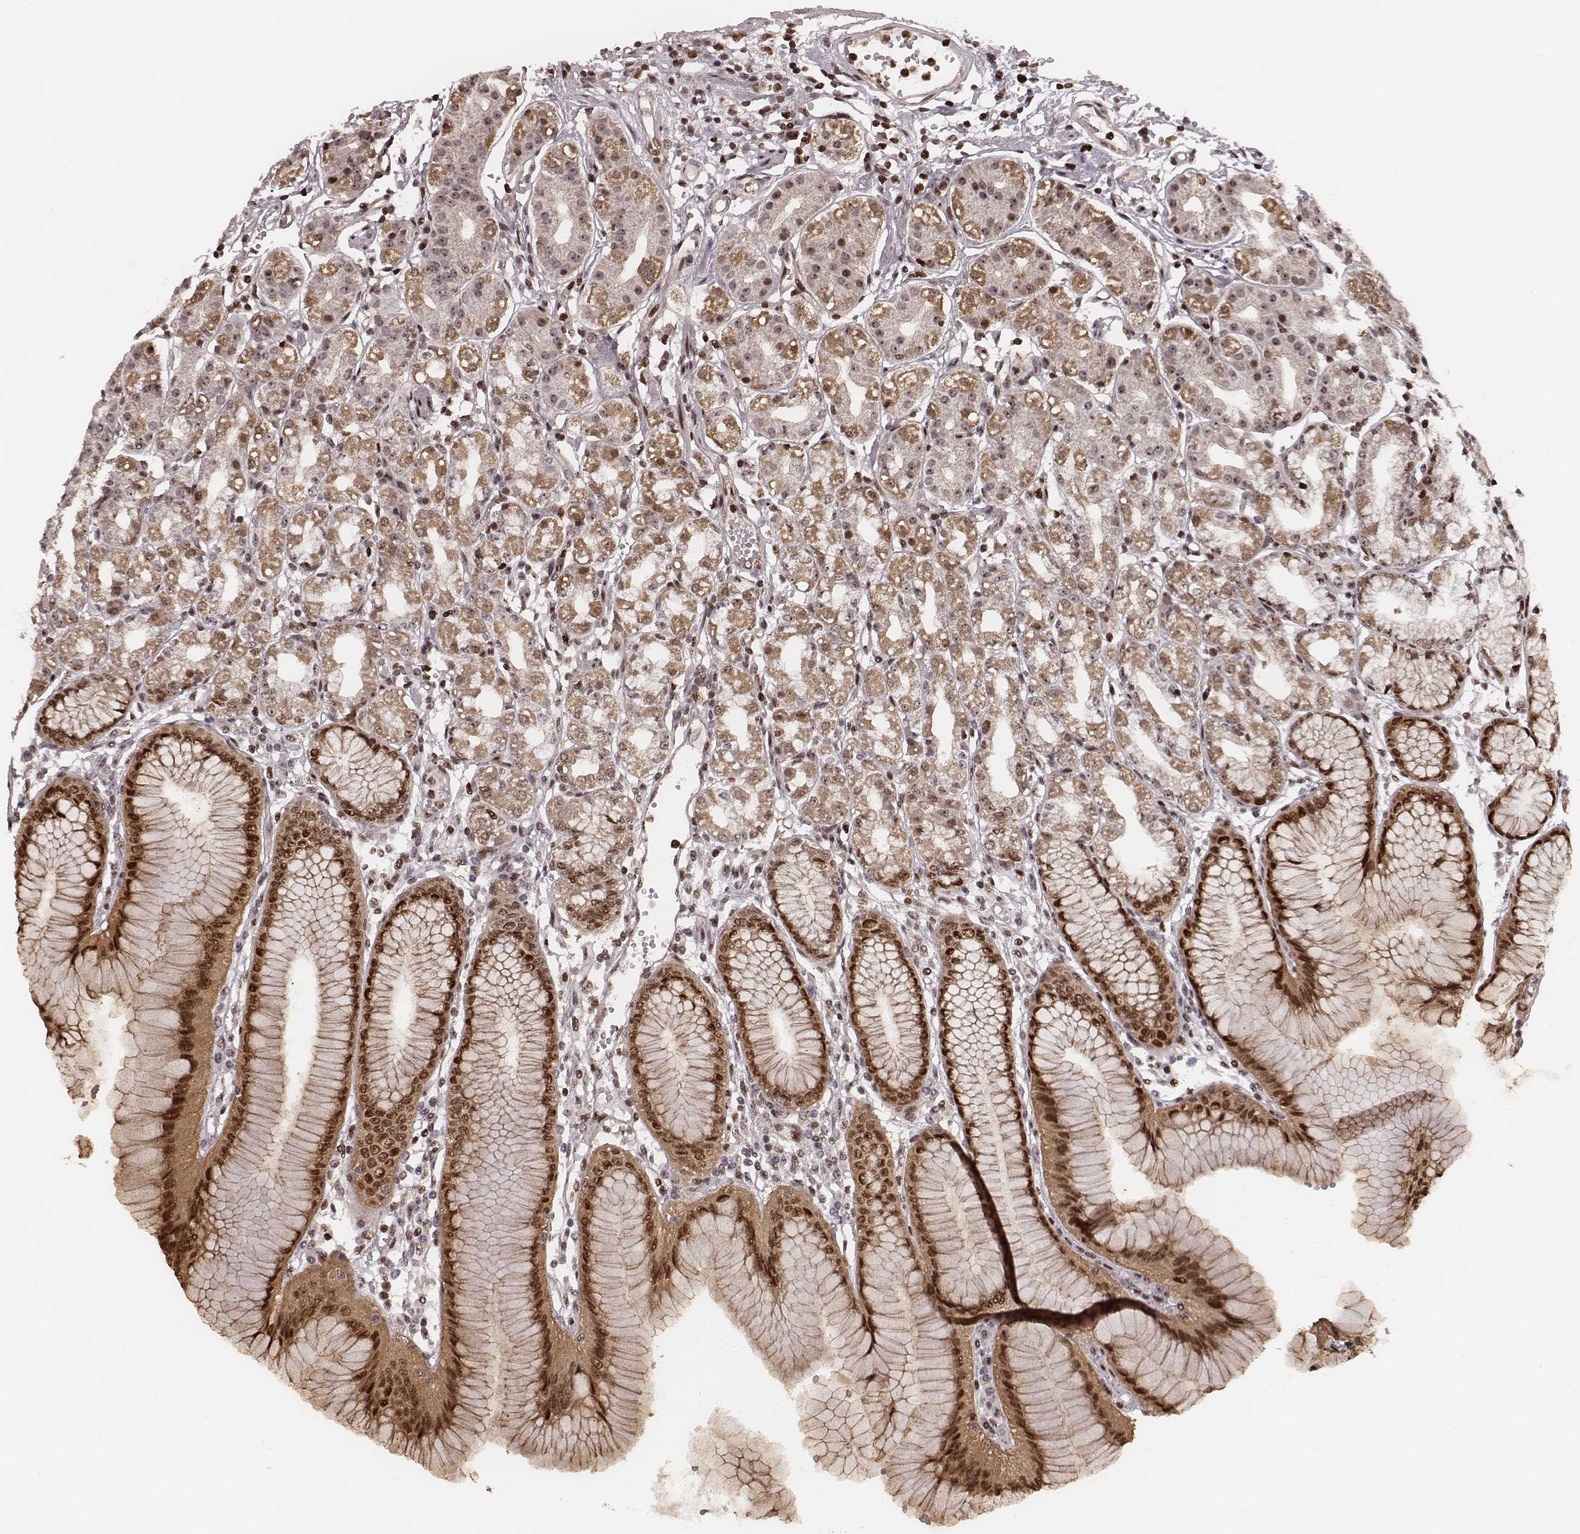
{"staining": {"intensity": "moderate", "quantity": ">75%", "location": "cytoplasmic/membranous,nuclear"}, "tissue": "stomach", "cell_type": "Glandular cells", "image_type": "normal", "snomed": [{"axis": "morphology", "description": "Normal tissue, NOS"}, {"axis": "topography", "description": "Skeletal muscle"}, {"axis": "topography", "description": "Stomach"}], "caption": "This image reveals immunohistochemistry staining of unremarkable stomach, with medium moderate cytoplasmic/membranous,nuclear expression in approximately >75% of glandular cells.", "gene": "VRK3", "patient": {"sex": "female", "age": 57}}